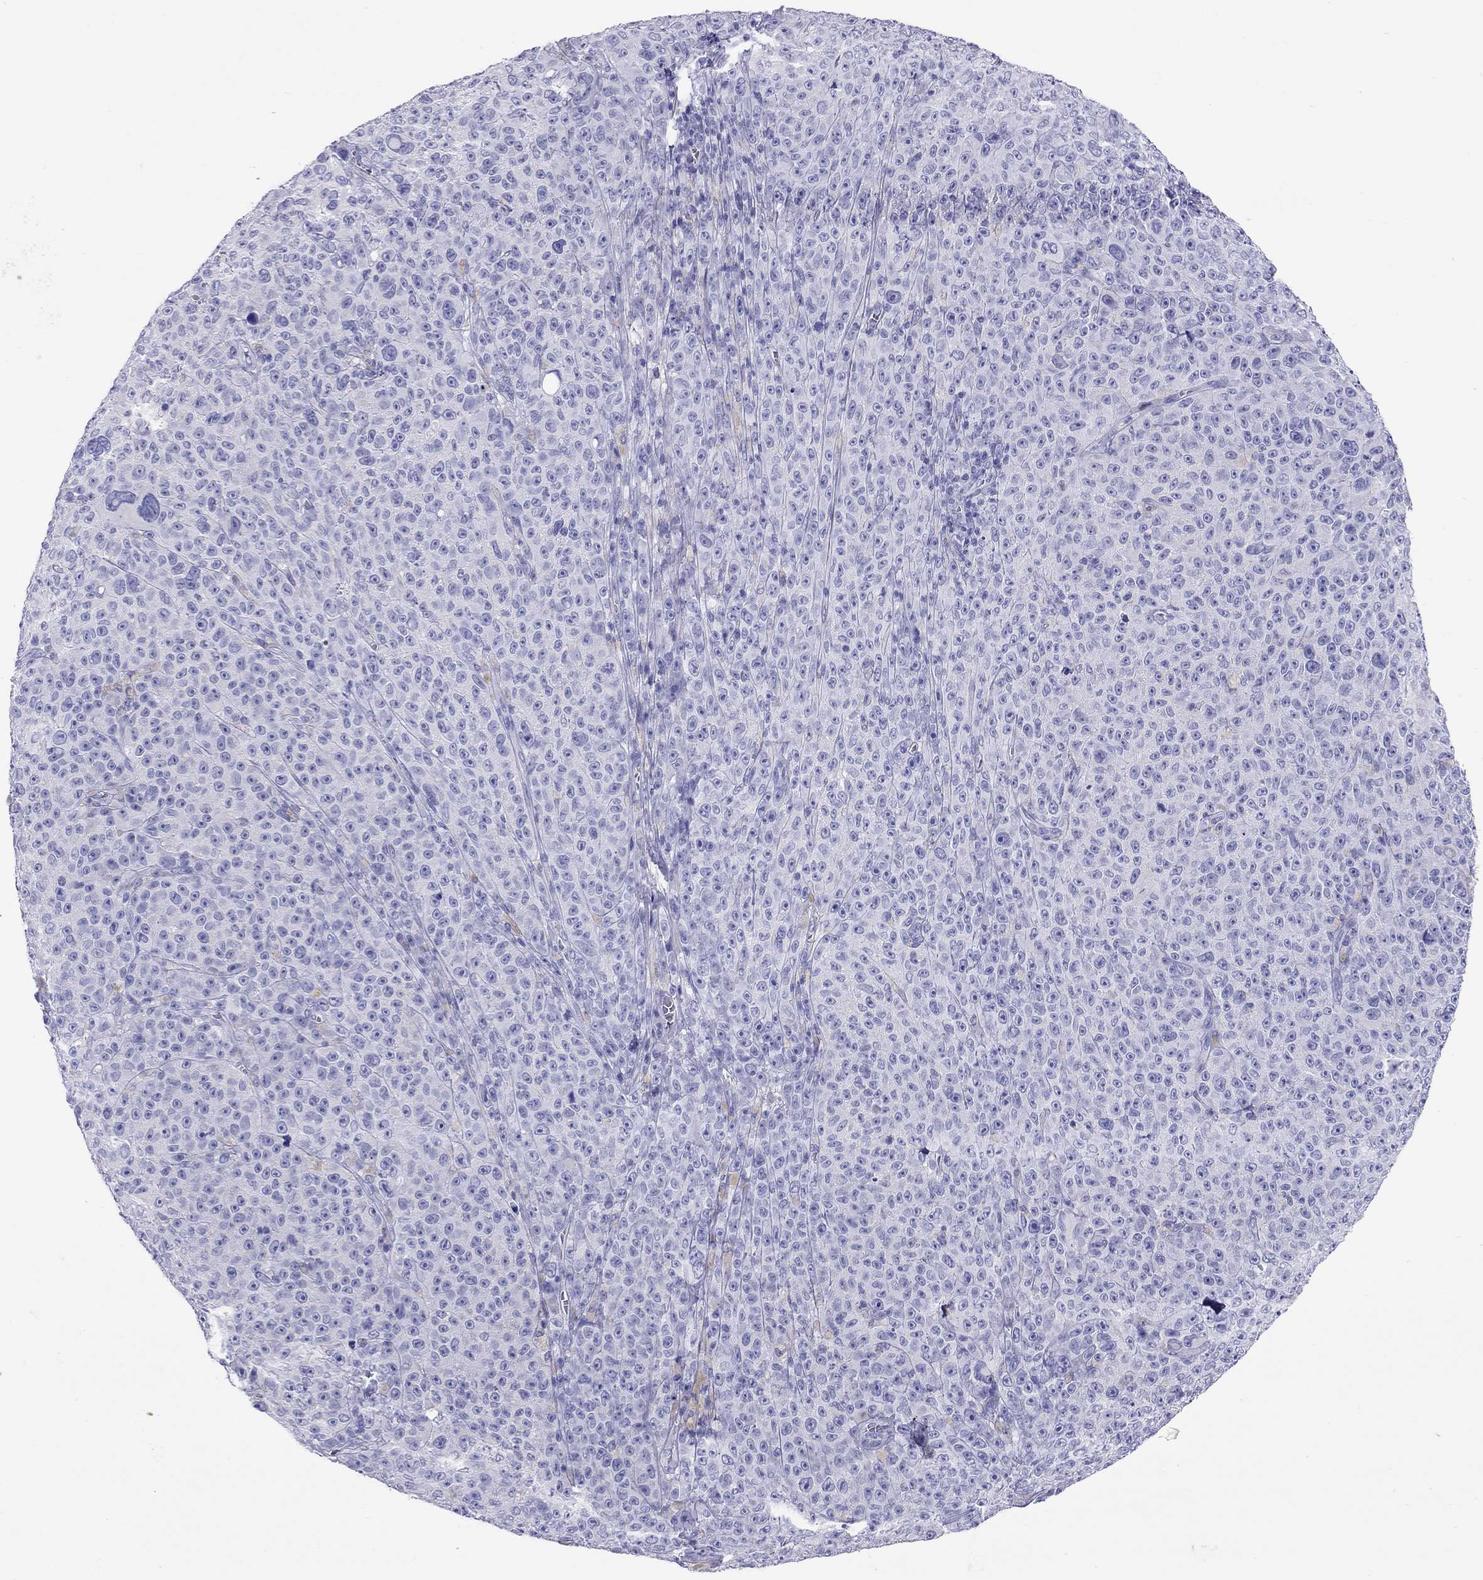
{"staining": {"intensity": "negative", "quantity": "none", "location": "none"}, "tissue": "melanoma", "cell_type": "Tumor cells", "image_type": "cancer", "snomed": [{"axis": "morphology", "description": "Malignant melanoma, NOS"}, {"axis": "topography", "description": "Skin"}], "caption": "Tumor cells show no significant expression in malignant melanoma.", "gene": "HLA-DQB2", "patient": {"sex": "female", "age": 82}}